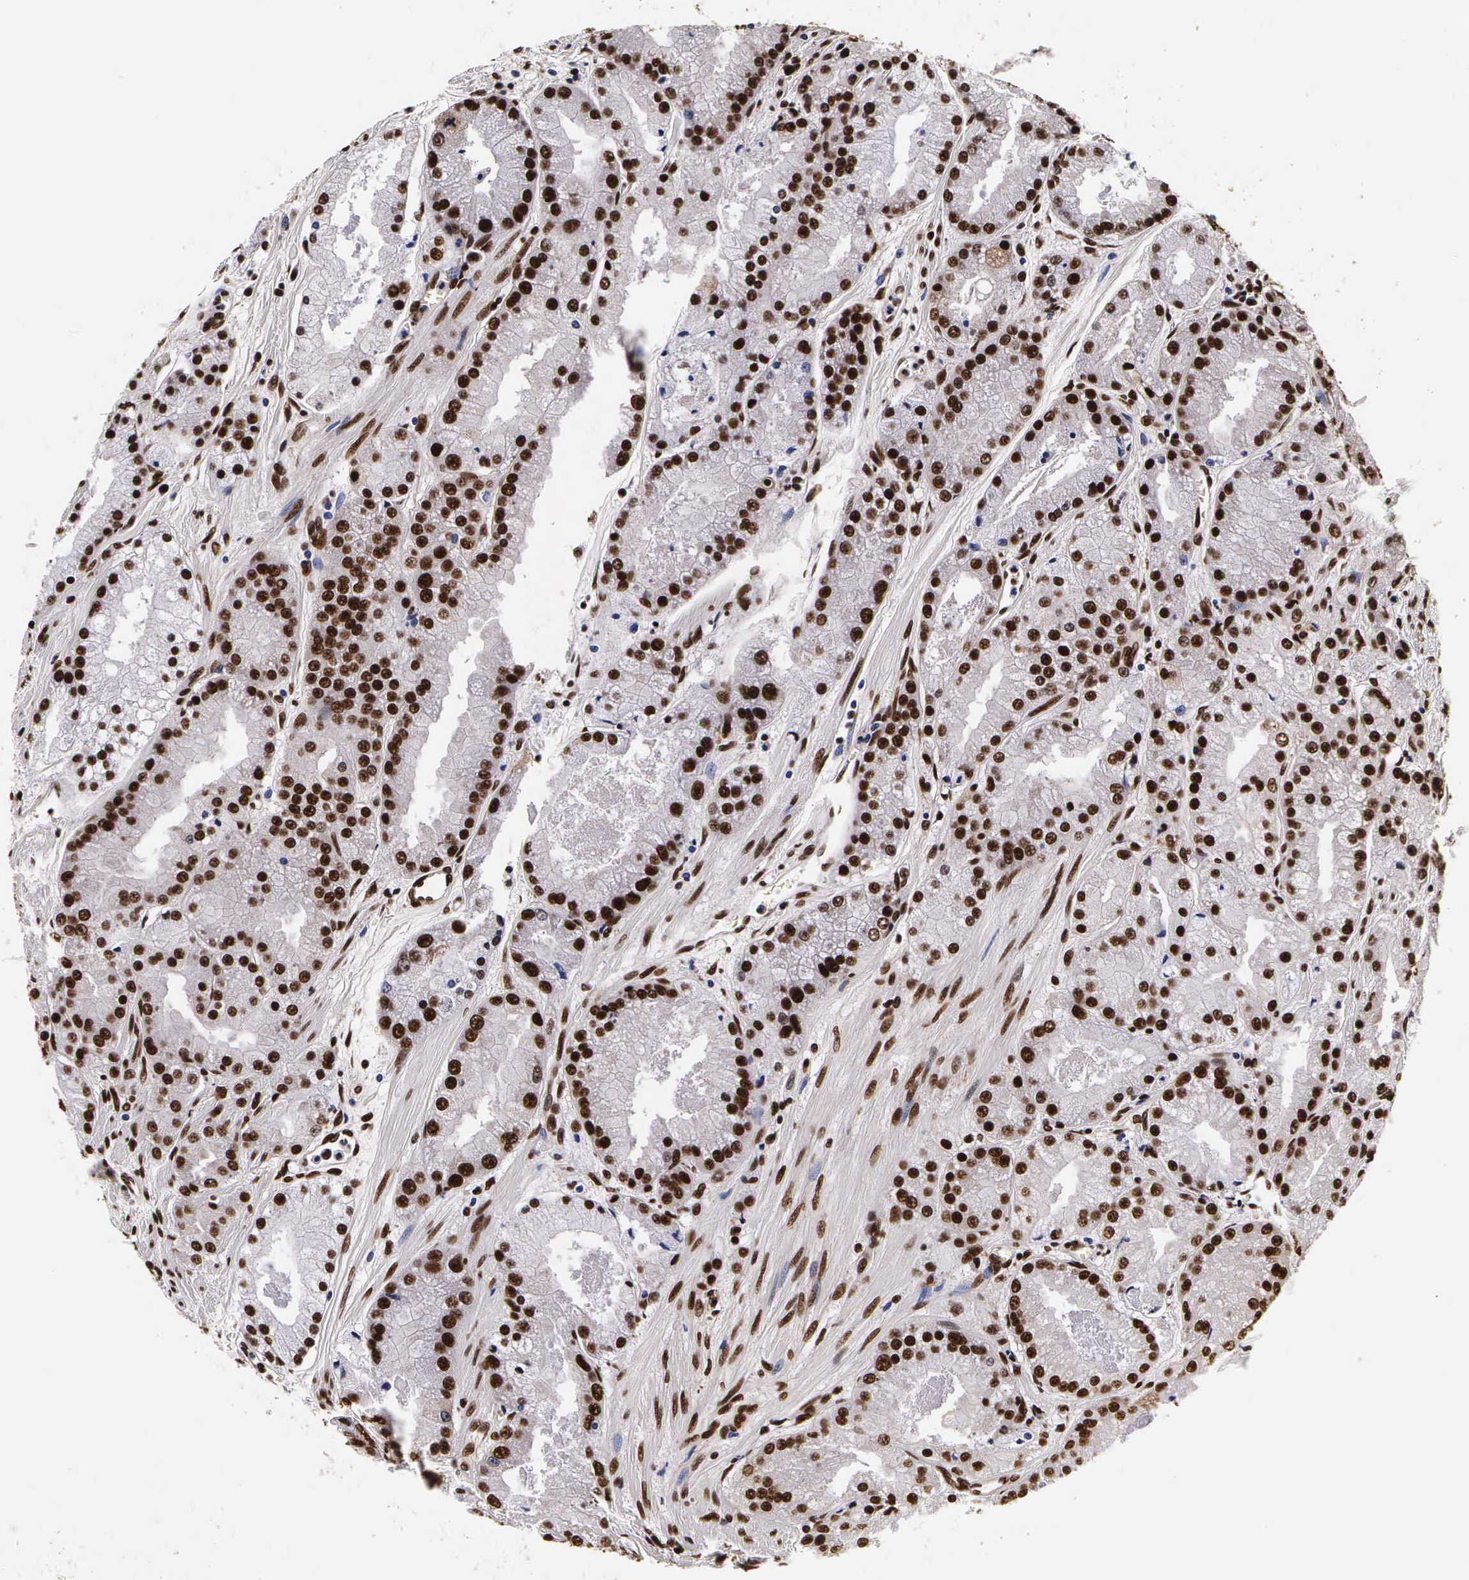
{"staining": {"intensity": "strong", "quantity": "25%-75%", "location": "nuclear"}, "tissue": "prostate cancer", "cell_type": "Tumor cells", "image_type": "cancer", "snomed": [{"axis": "morphology", "description": "Adenocarcinoma, Medium grade"}, {"axis": "topography", "description": "Prostate"}], "caption": "A histopathology image of human medium-grade adenocarcinoma (prostate) stained for a protein demonstrates strong nuclear brown staining in tumor cells.", "gene": "PABPN1", "patient": {"sex": "male", "age": 72}}